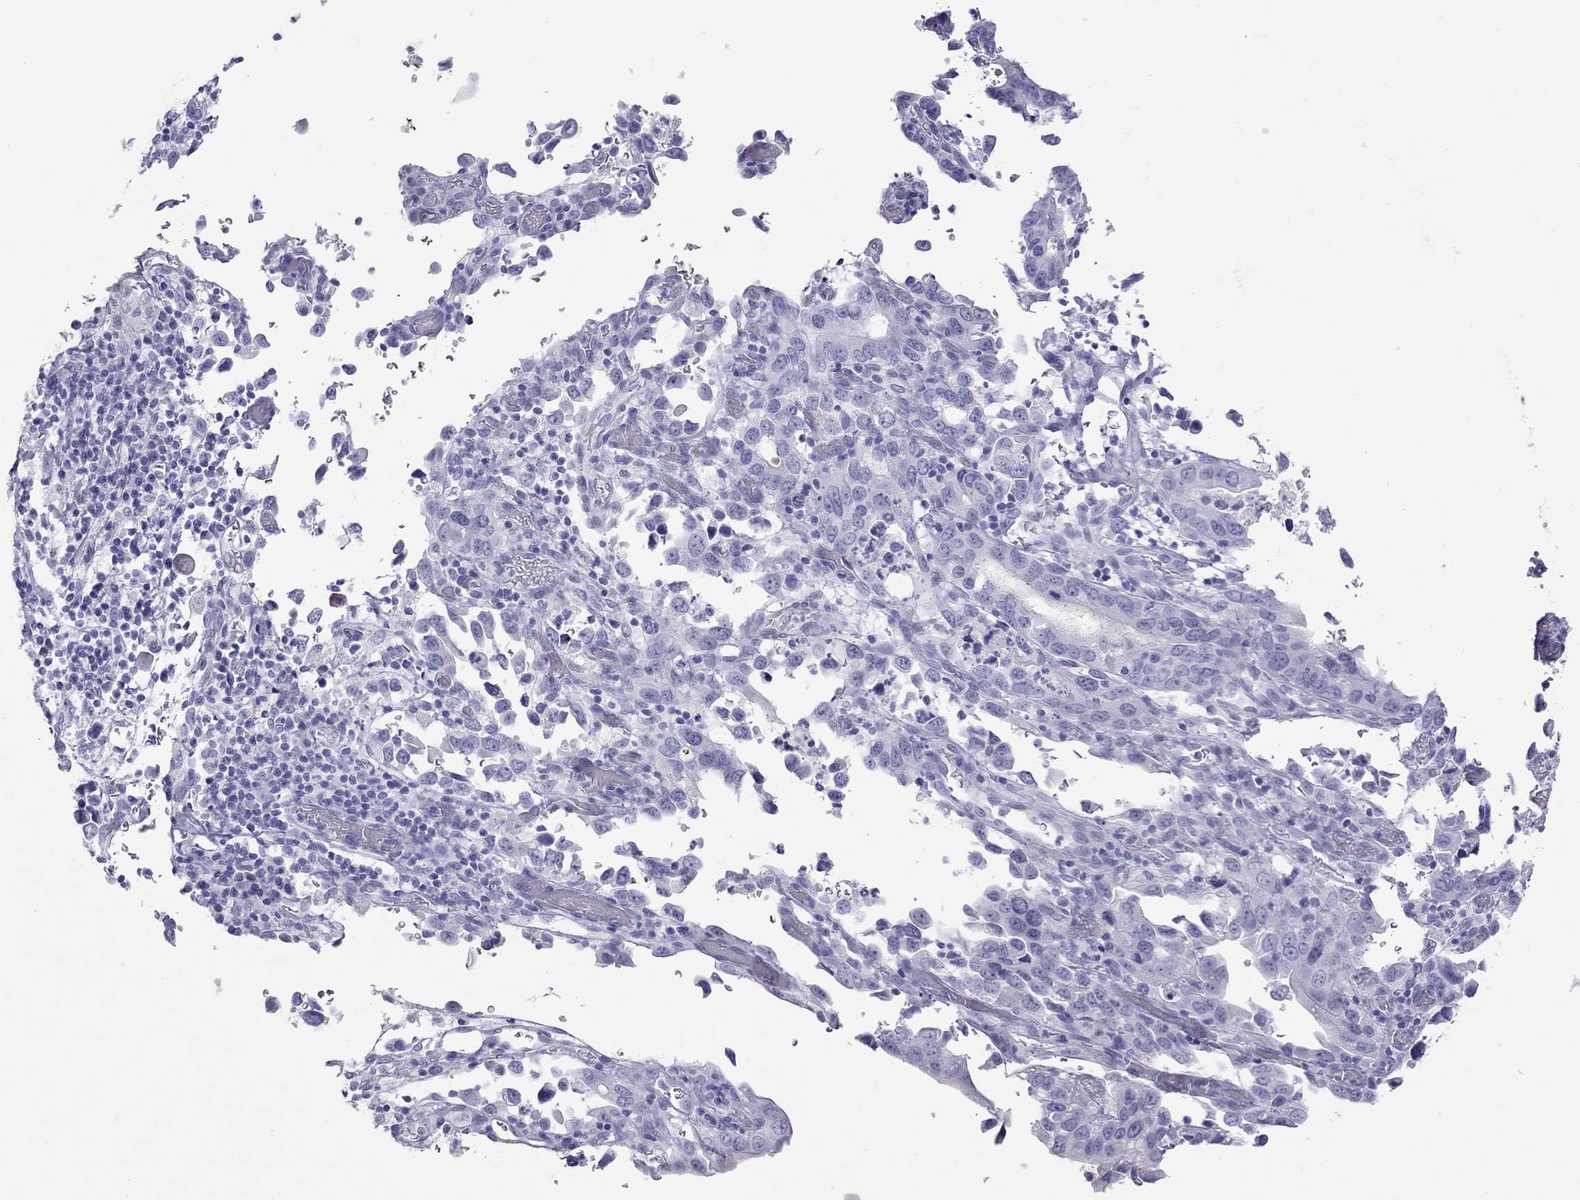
{"staining": {"intensity": "negative", "quantity": "none", "location": "none"}, "tissue": "stomach cancer", "cell_type": "Tumor cells", "image_type": "cancer", "snomed": [{"axis": "morphology", "description": "Adenocarcinoma, NOS"}, {"axis": "topography", "description": "Stomach, upper"}], "caption": "Immunohistochemistry histopathology image of human stomach adenocarcinoma stained for a protein (brown), which exhibits no staining in tumor cells. The staining was performed using DAB (3,3'-diaminobenzidine) to visualize the protein expression in brown, while the nuclei were stained in blue with hematoxylin (Magnification: 20x).", "gene": "STAG3", "patient": {"sex": "male", "age": 74}}